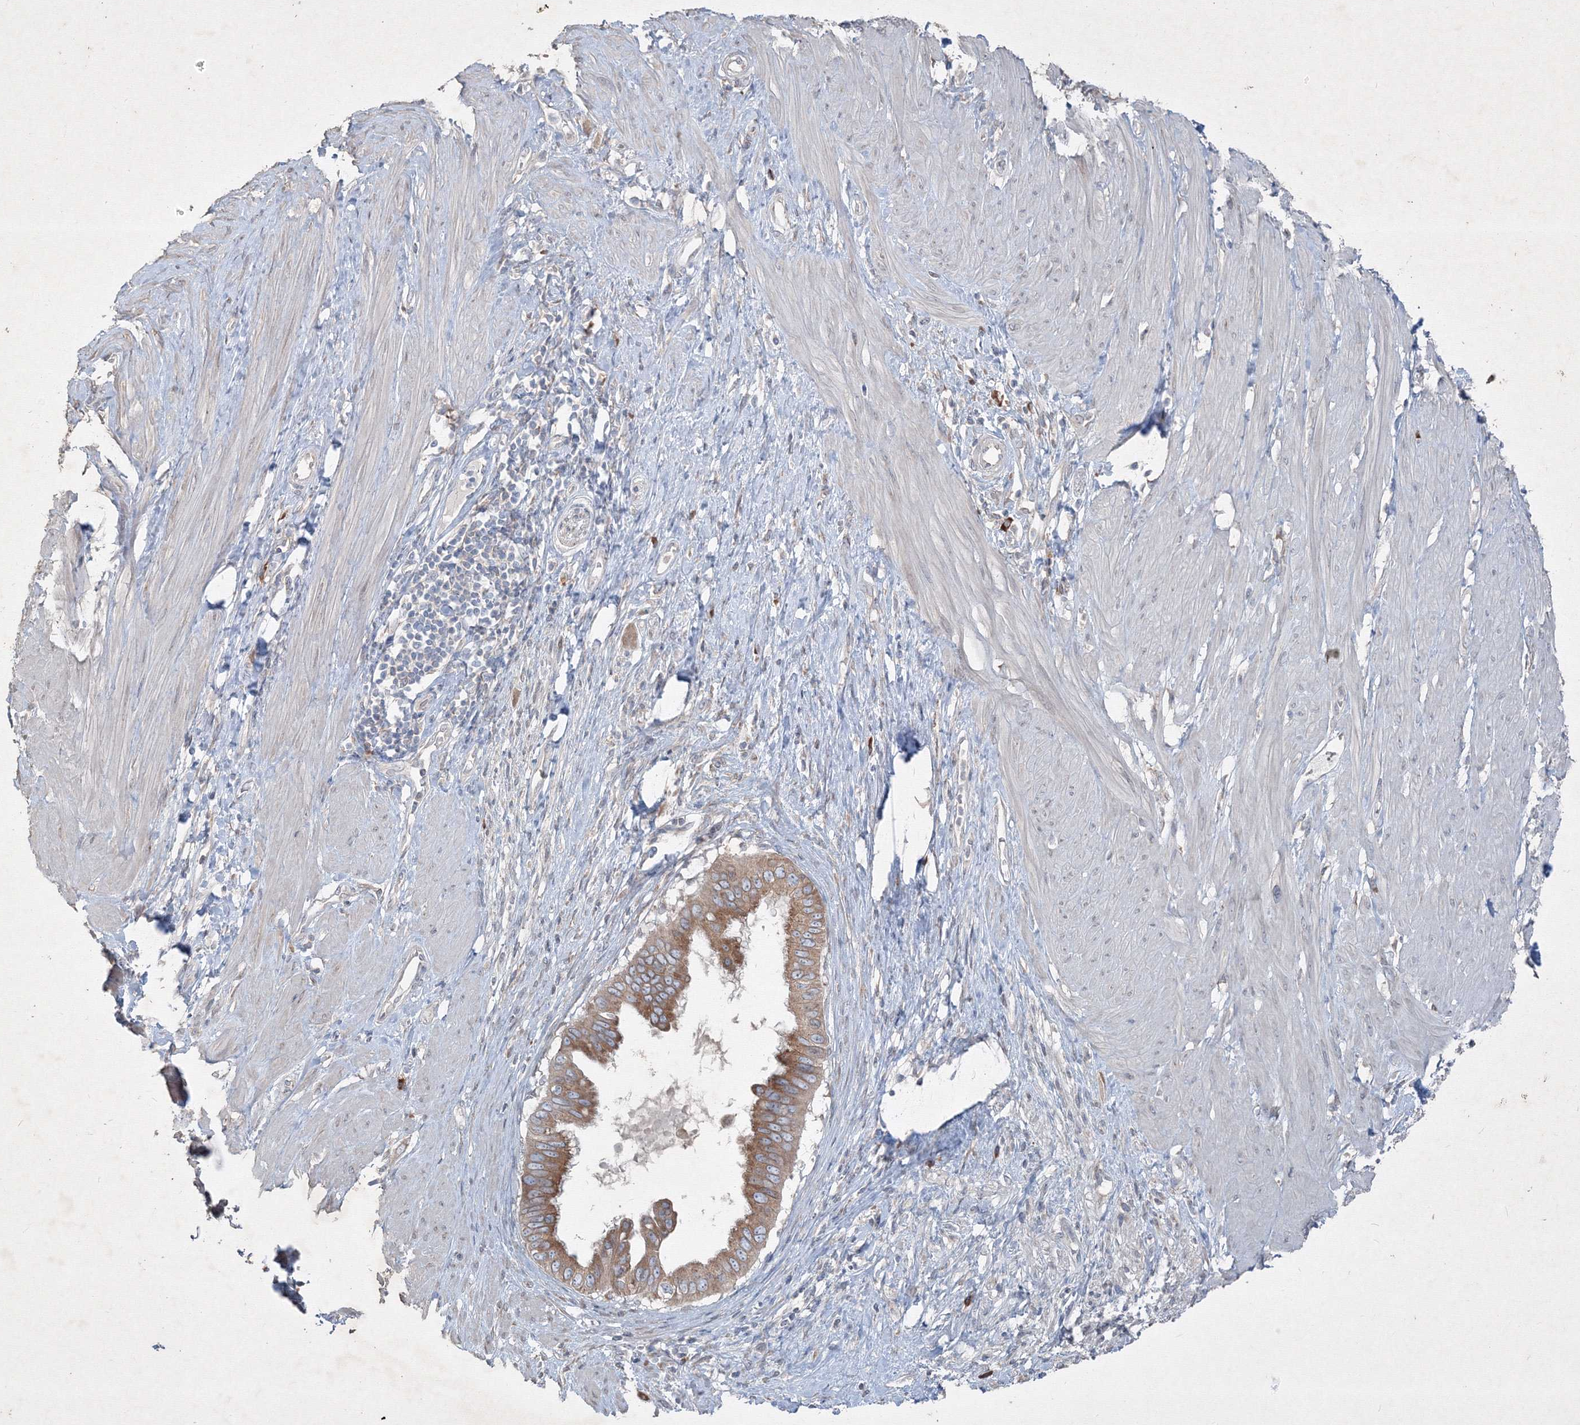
{"staining": {"intensity": "moderate", "quantity": ">75%", "location": "cytoplasmic/membranous"}, "tissue": "pancreatic cancer", "cell_type": "Tumor cells", "image_type": "cancer", "snomed": [{"axis": "morphology", "description": "Adenocarcinoma, NOS"}, {"axis": "topography", "description": "Pancreas"}], "caption": "Immunohistochemistry (IHC) histopathology image of neoplastic tissue: human adenocarcinoma (pancreatic) stained using immunohistochemistry displays medium levels of moderate protein expression localized specifically in the cytoplasmic/membranous of tumor cells, appearing as a cytoplasmic/membranous brown color.", "gene": "IFNAR1", "patient": {"sex": "female", "age": 56}}